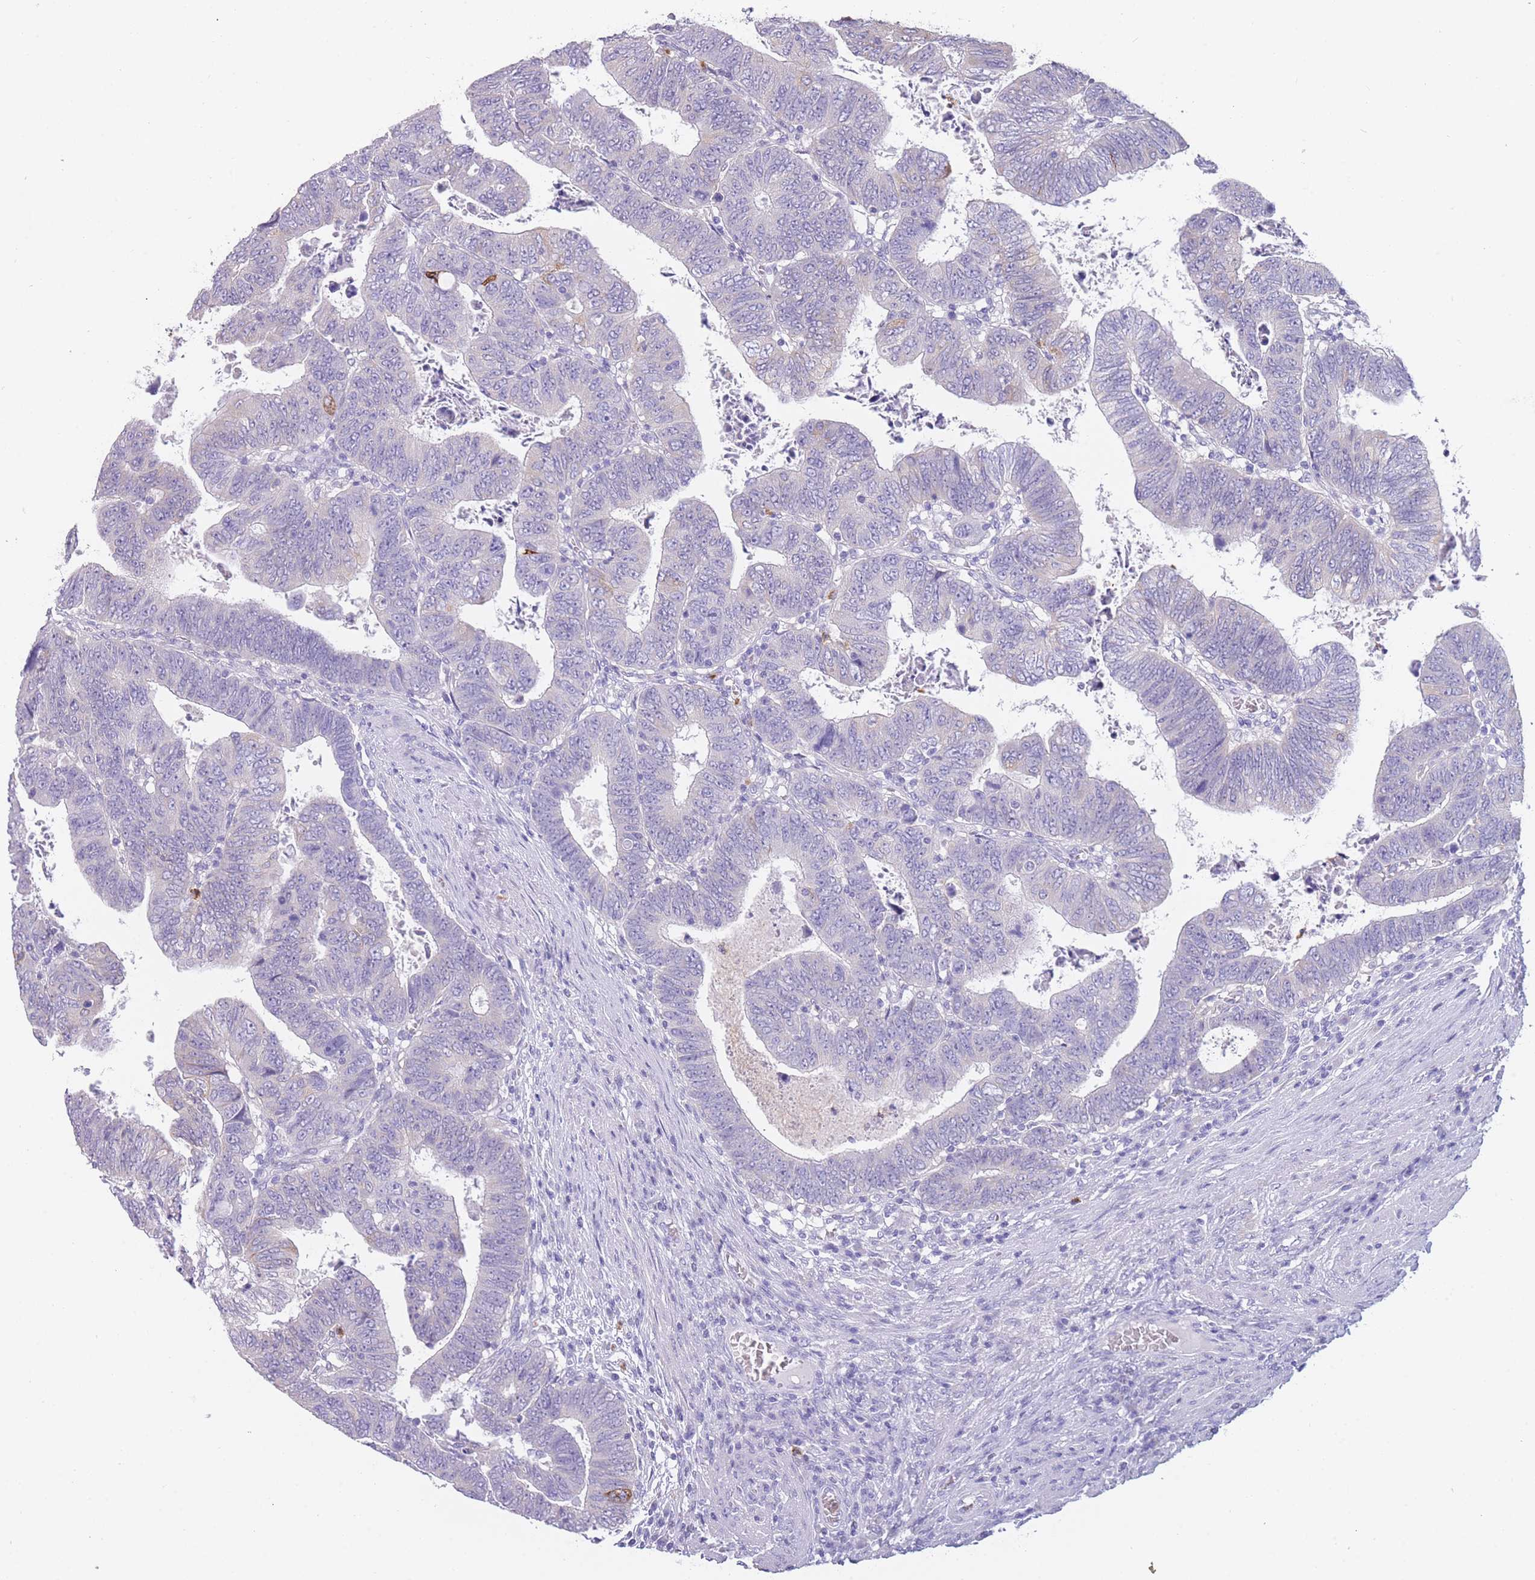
{"staining": {"intensity": "moderate", "quantity": "<25%", "location": "cytoplasmic/membranous"}, "tissue": "colorectal cancer", "cell_type": "Tumor cells", "image_type": "cancer", "snomed": [{"axis": "morphology", "description": "Normal tissue, NOS"}, {"axis": "morphology", "description": "Adenocarcinoma, NOS"}, {"axis": "topography", "description": "Rectum"}], "caption": "Protein staining by immunohistochemistry exhibits moderate cytoplasmic/membranous expression in about <25% of tumor cells in colorectal adenocarcinoma. The protein is stained brown, and the nuclei are stained in blue (DAB (3,3'-diaminobenzidine) IHC with brightfield microscopy, high magnification).", "gene": "ZNF627", "patient": {"sex": "female", "age": 65}}